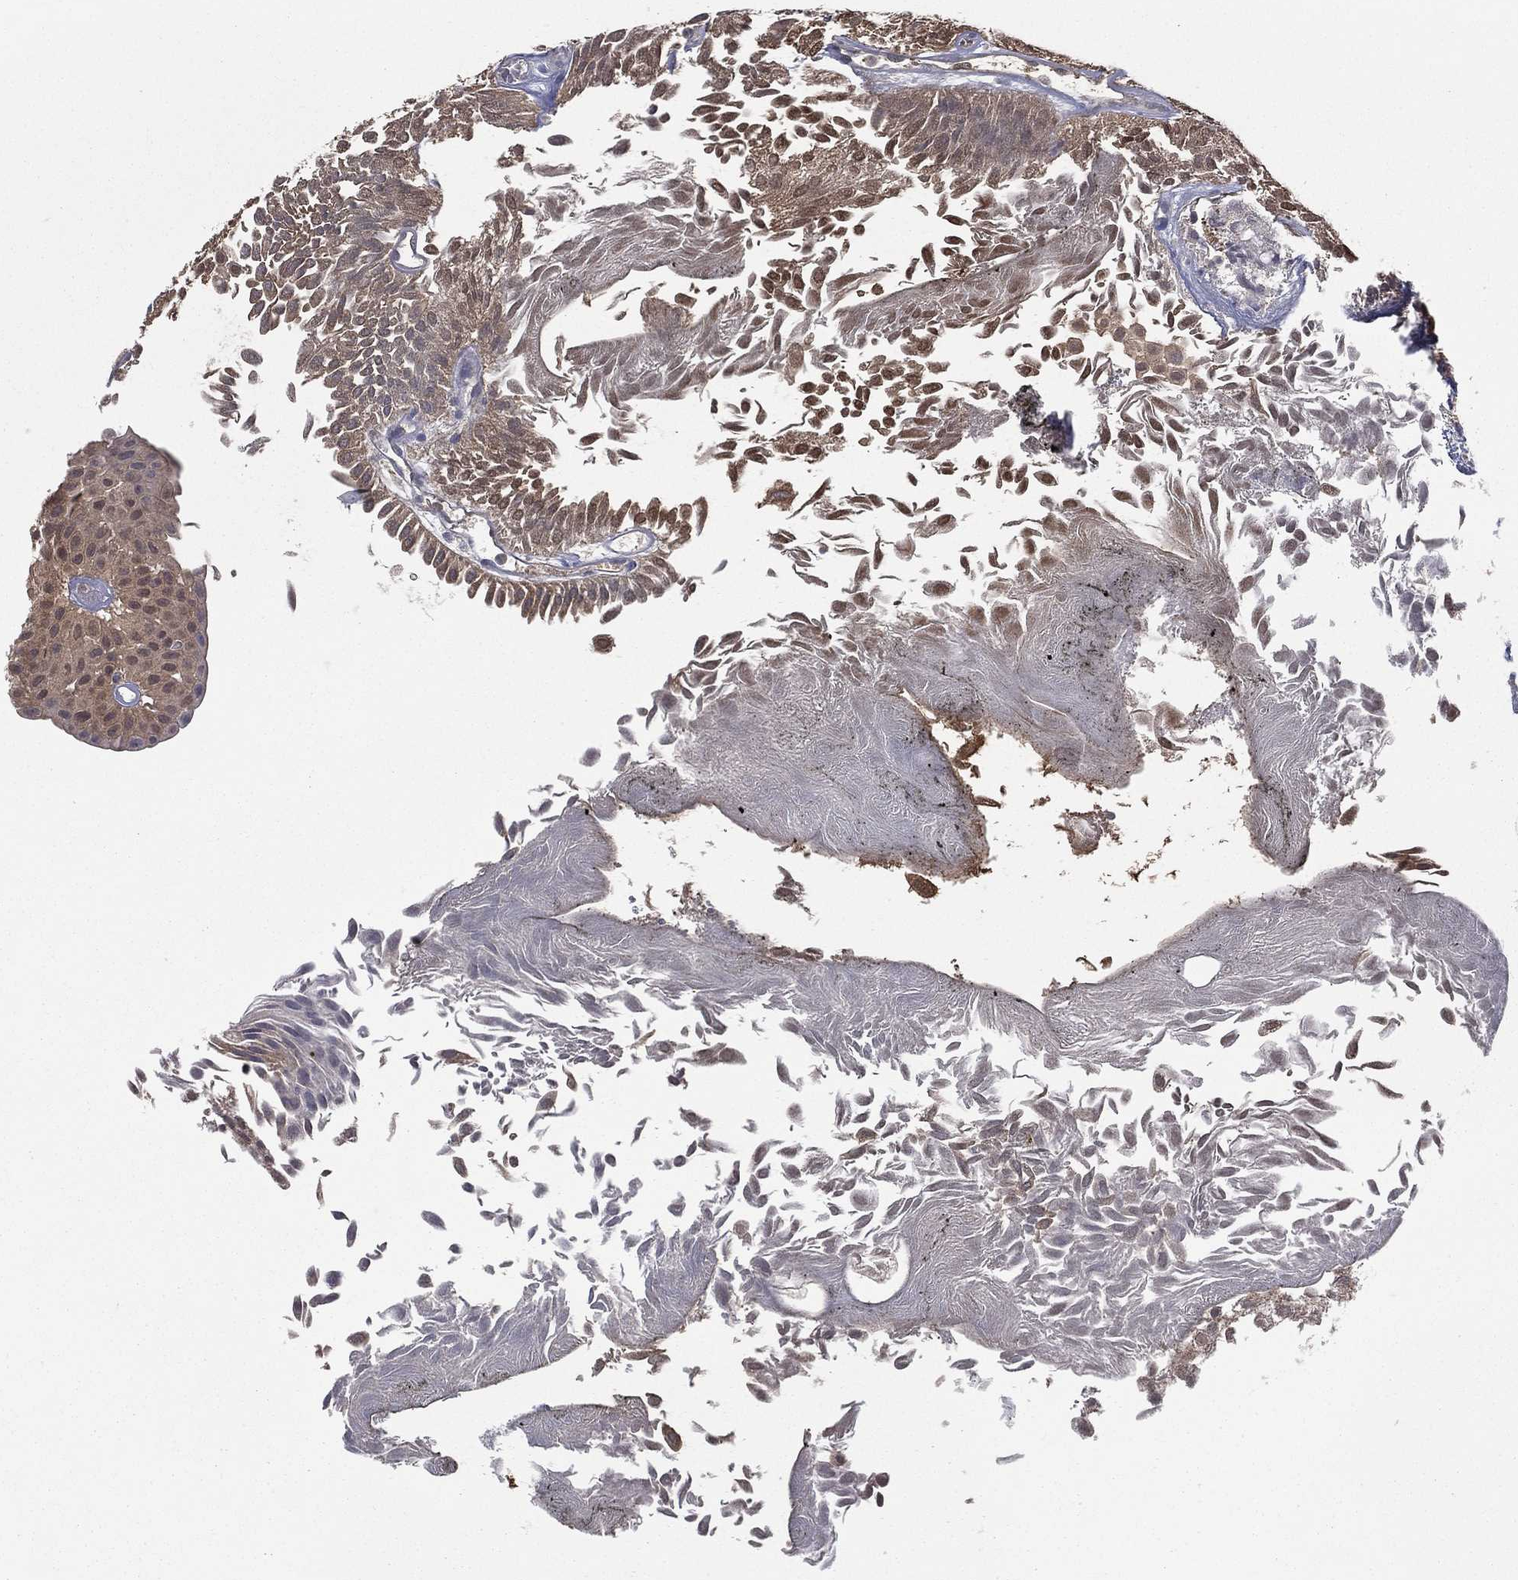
{"staining": {"intensity": "moderate", "quantity": "25%-75%", "location": "cytoplasmic/membranous,nuclear"}, "tissue": "urothelial cancer", "cell_type": "Tumor cells", "image_type": "cancer", "snomed": [{"axis": "morphology", "description": "Urothelial carcinoma, Low grade"}, {"axis": "topography", "description": "Urinary bladder"}], "caption": "Immunohistochemistry of human urothelial carcinoma (low-grade) demonstrates medium levels of moderate cytoplasmic/membranous and nuclear staining in about 25%-75% of tumor cells.", "gene": "SMPD3", "patient": {"sex": "male", "age": 64}}